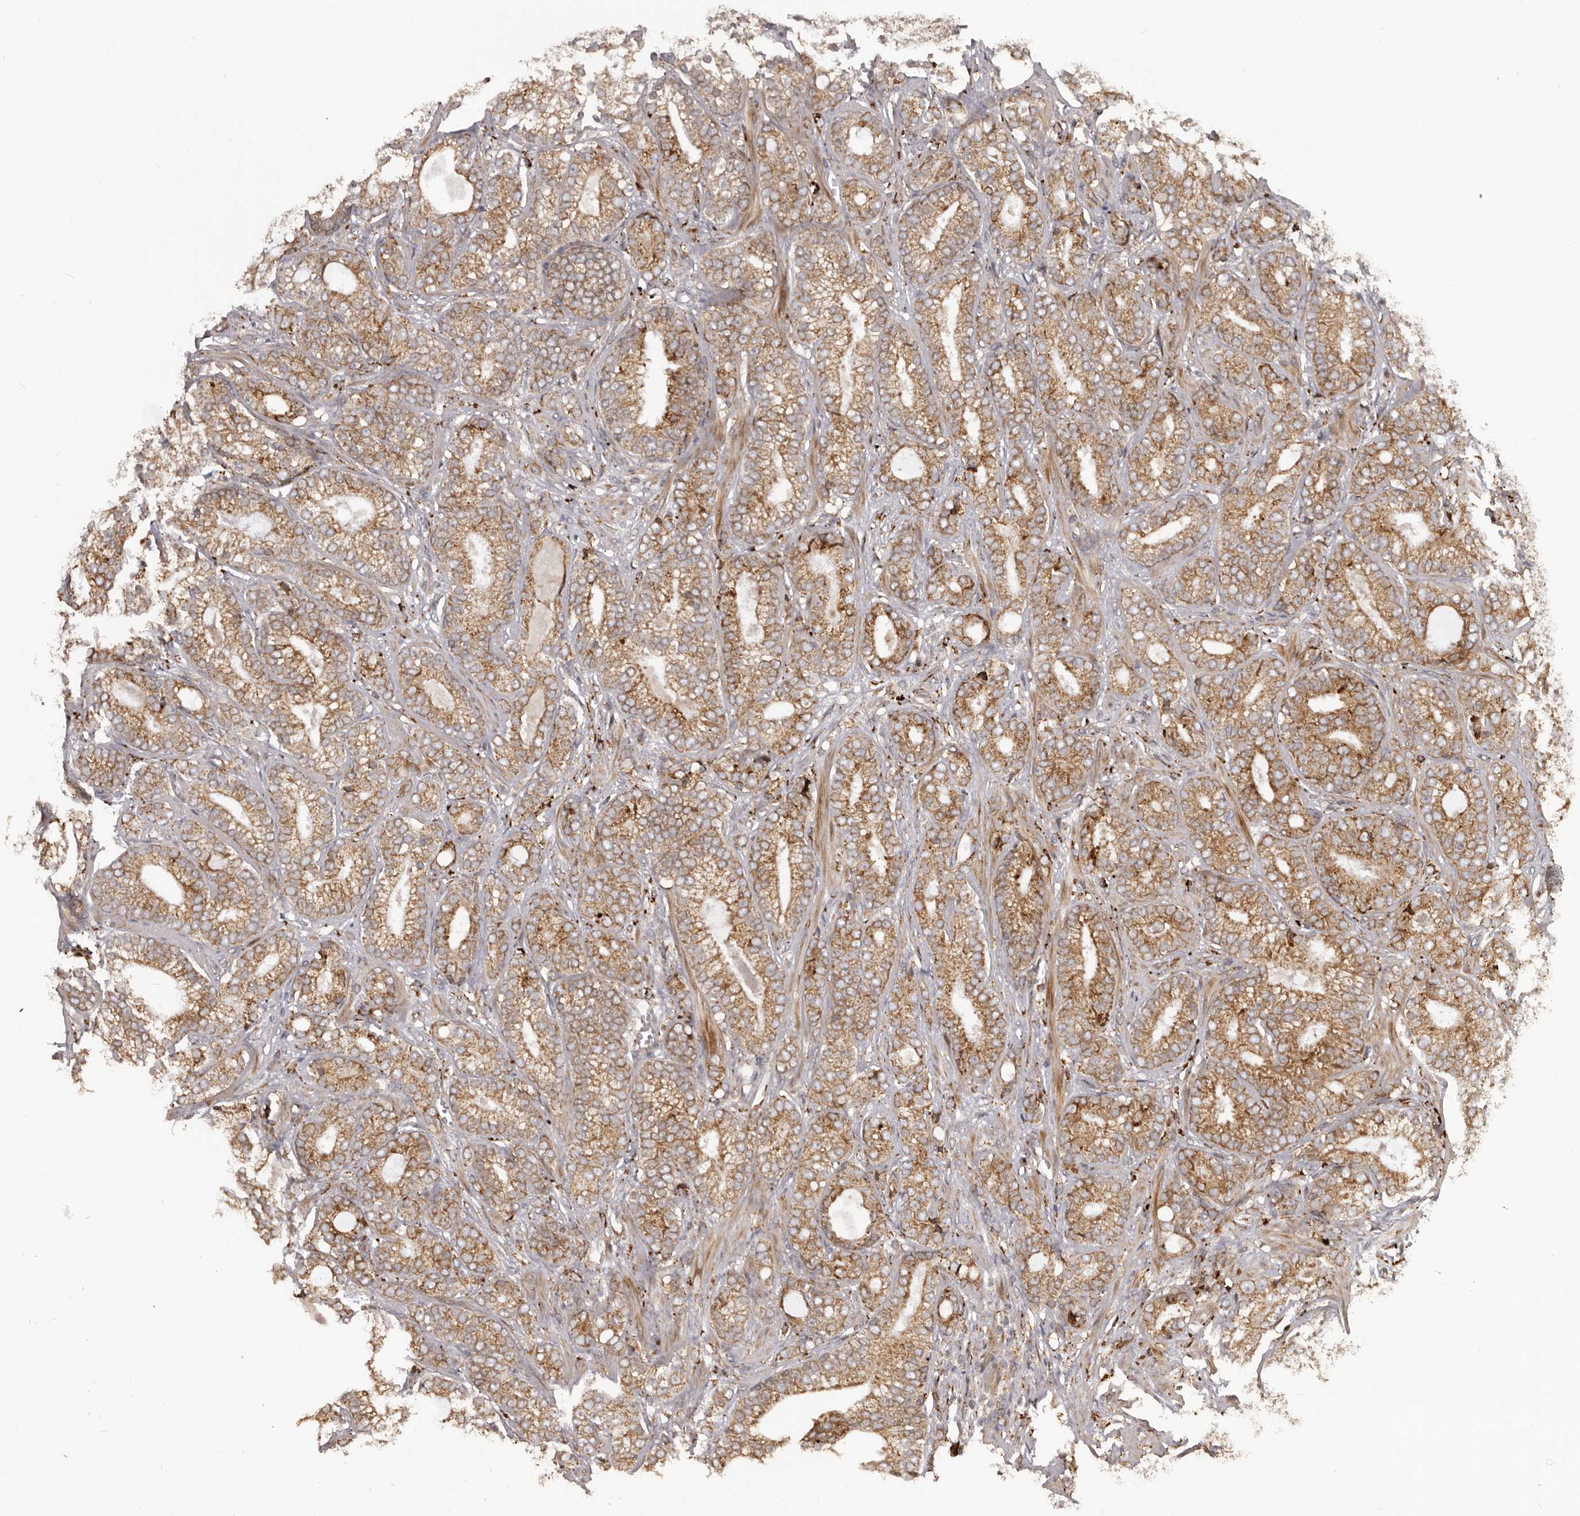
{"staining": {"intensity": "moderate", "quantity": ">75%", "location": "cytoplasmic/membranous"}, "tissue": "prostate cancer", "cell_type": "Tumor cells", "image_type": "cancer", "snomed": [{"axis": "morphology", "description": "Adenocarcinoma, High grade"}, {"axis": "topography", "description": "Prostate and seminal vesicle, NOS"}], "caption": "Immunohistochemical staining of high-grade adenocarcinoma (prostate) reveals medium levels of moderate cytoplasmic/membranous protein staining in approximately >75% of tumor cells. Using DAB (brown) and hematoxylin (blue) stains, captured at high magnification using brightfield microscopy.", "gene": "NUP43", "patient": {"sex": "male", "age": 67}}